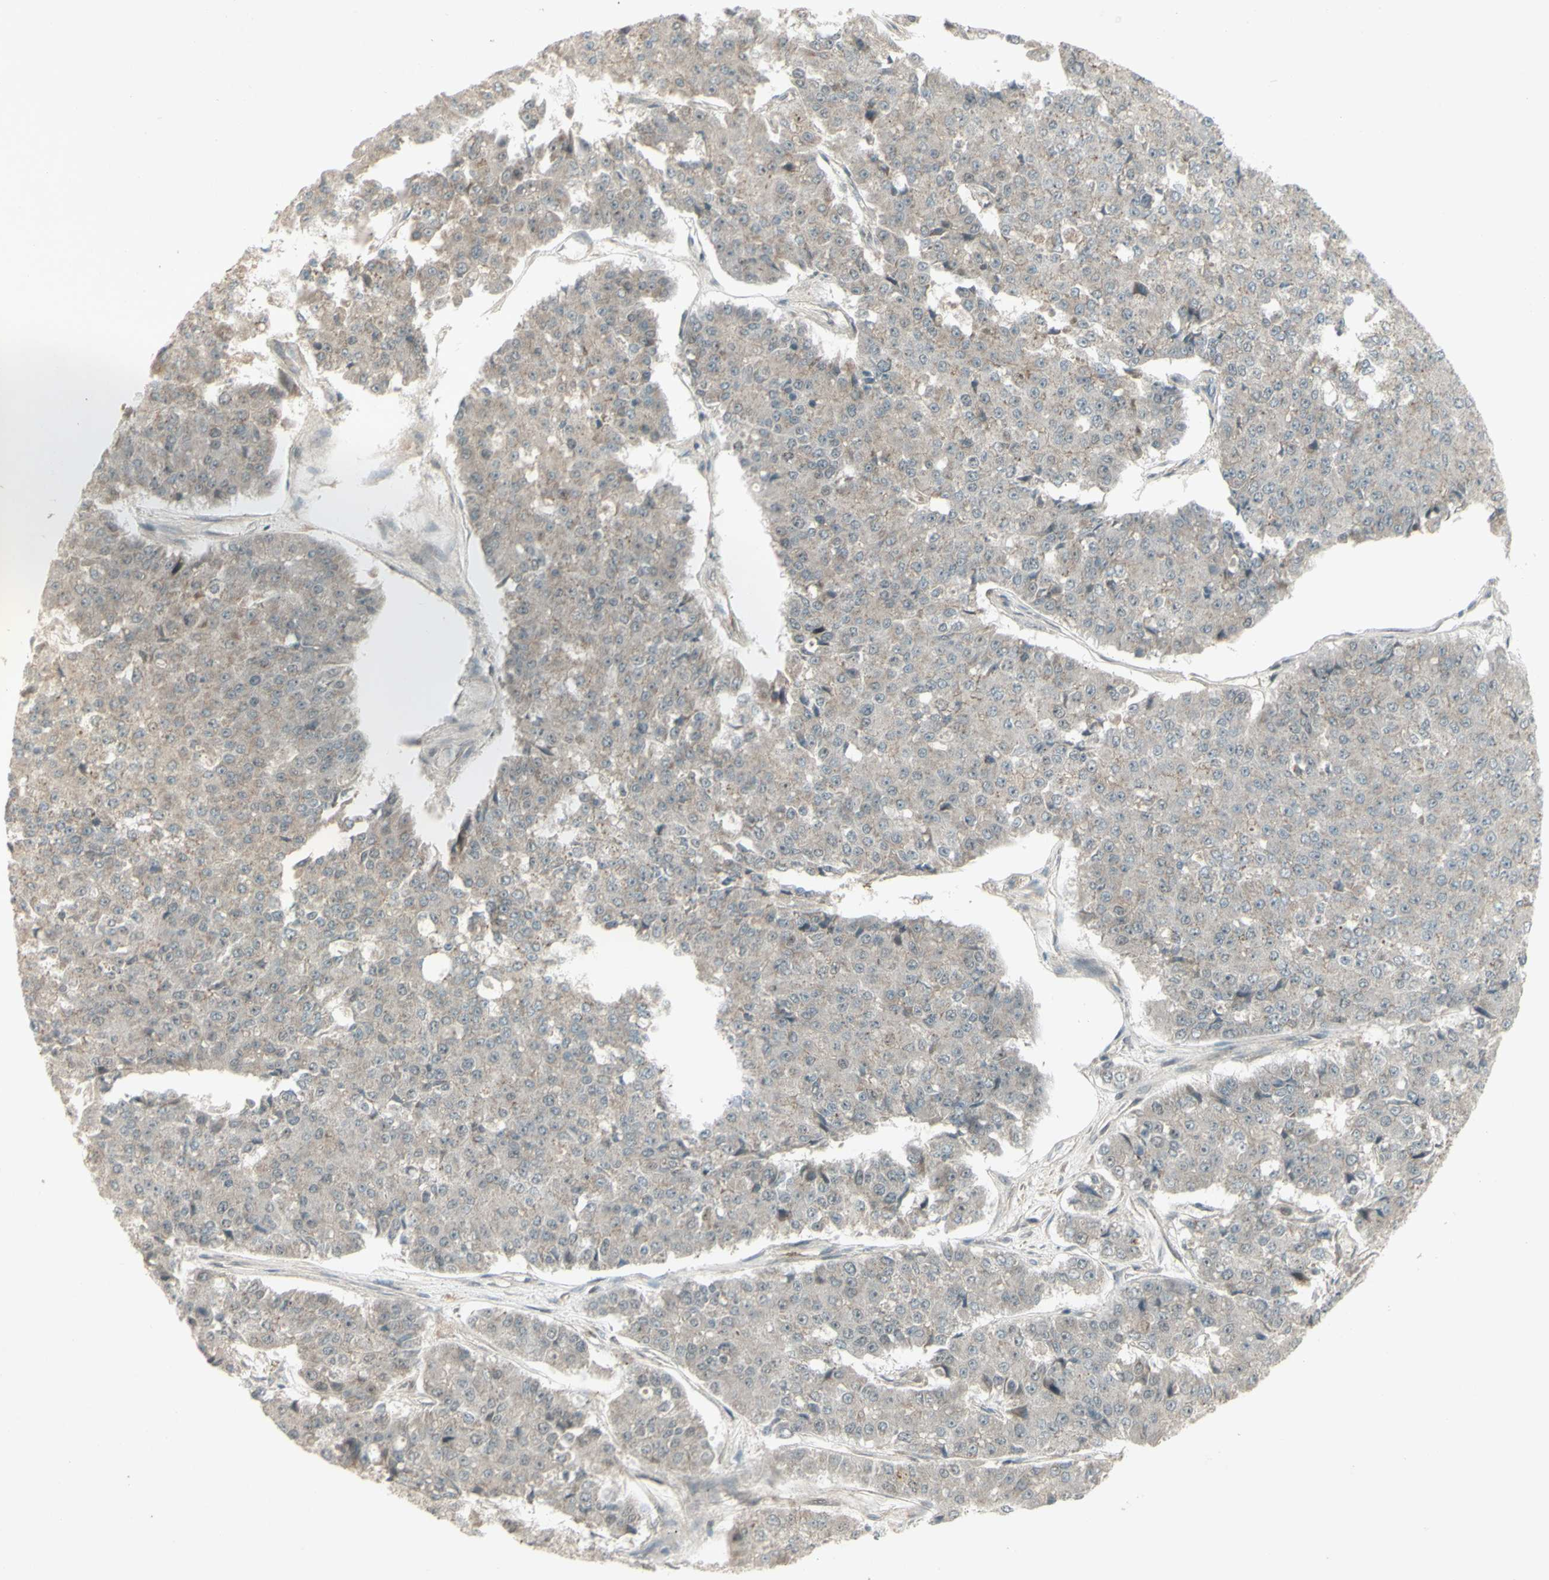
{"staining": {"intensity": "negative", "quantity": "none", "location": "none"}, "tissue": "pancreatic cancer", "cell_type": "Tumor cells", "image_type": "cancer", "snomed": [{"axis": "morphology", "description": "Adenocarcinoma, NOS"}, {"axis": "topography", "description": "Pancreas"}], "caption": "Immunohistochemistry (IHC) micrograph of pancreatic adenocarcinoma stained for a protein (brown), which demonstrates no expression in tumor cells.", "gene": "MSH6", "patient": {"sex": "male", "age": 50}}